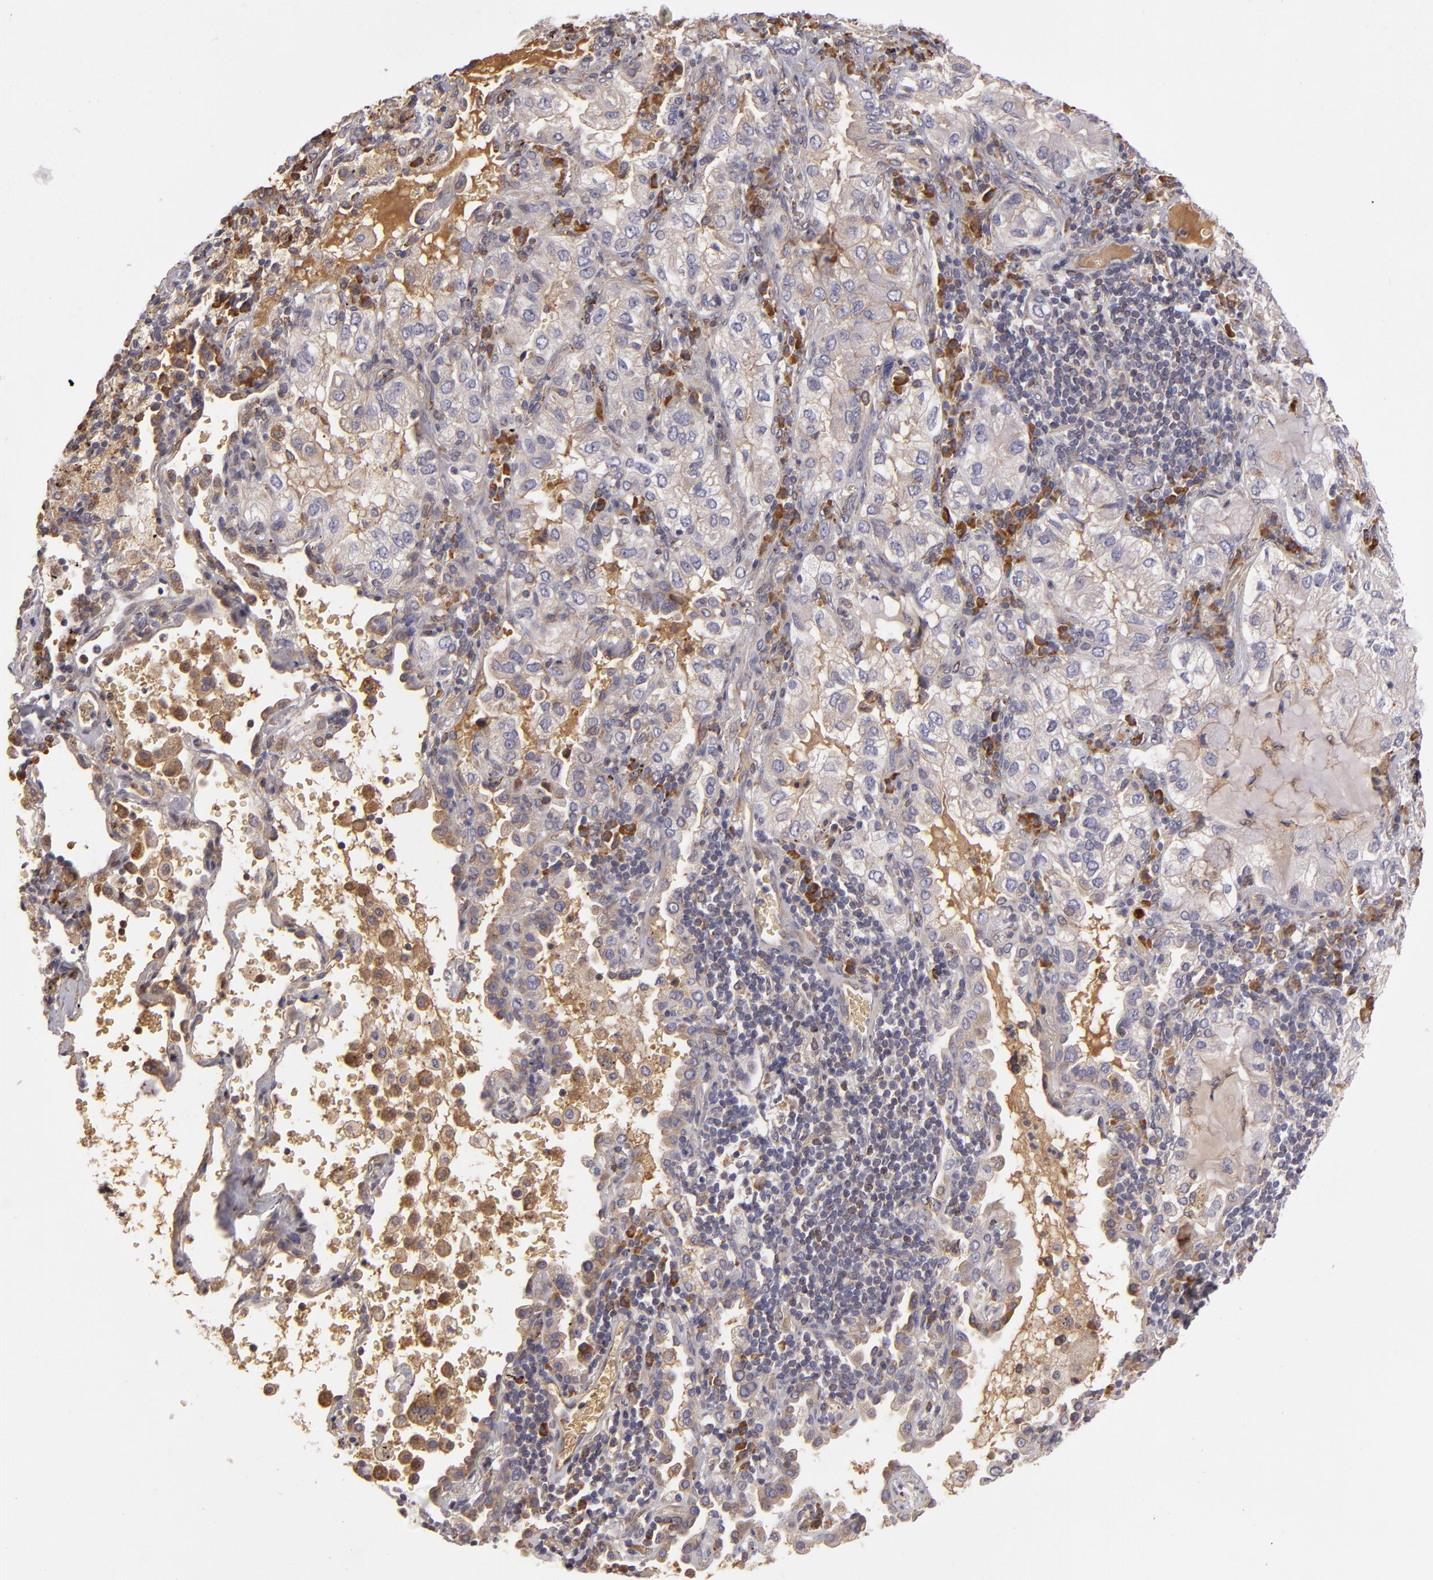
{"staining": {"intensity": "weak", "quantity": ">75%", "location": "cytoplasmic/membranous"}, "tissue": "lung cancer", "cell_type": "Tumor cells", "image_type": "cancer", "snomed": [{"axis": "morphology", "description": "Adenocarcinoma, NOS"}, {"axis": "topography", "description": "Lung"}], "caption": "This is a histology image of IHC staining of lung adenocarcinoma, which shows weak positivity in the cytoplasmic/membranous of tumor cells.", "gene": "CFB", "patient": {"sex": "female", "age": 50}}